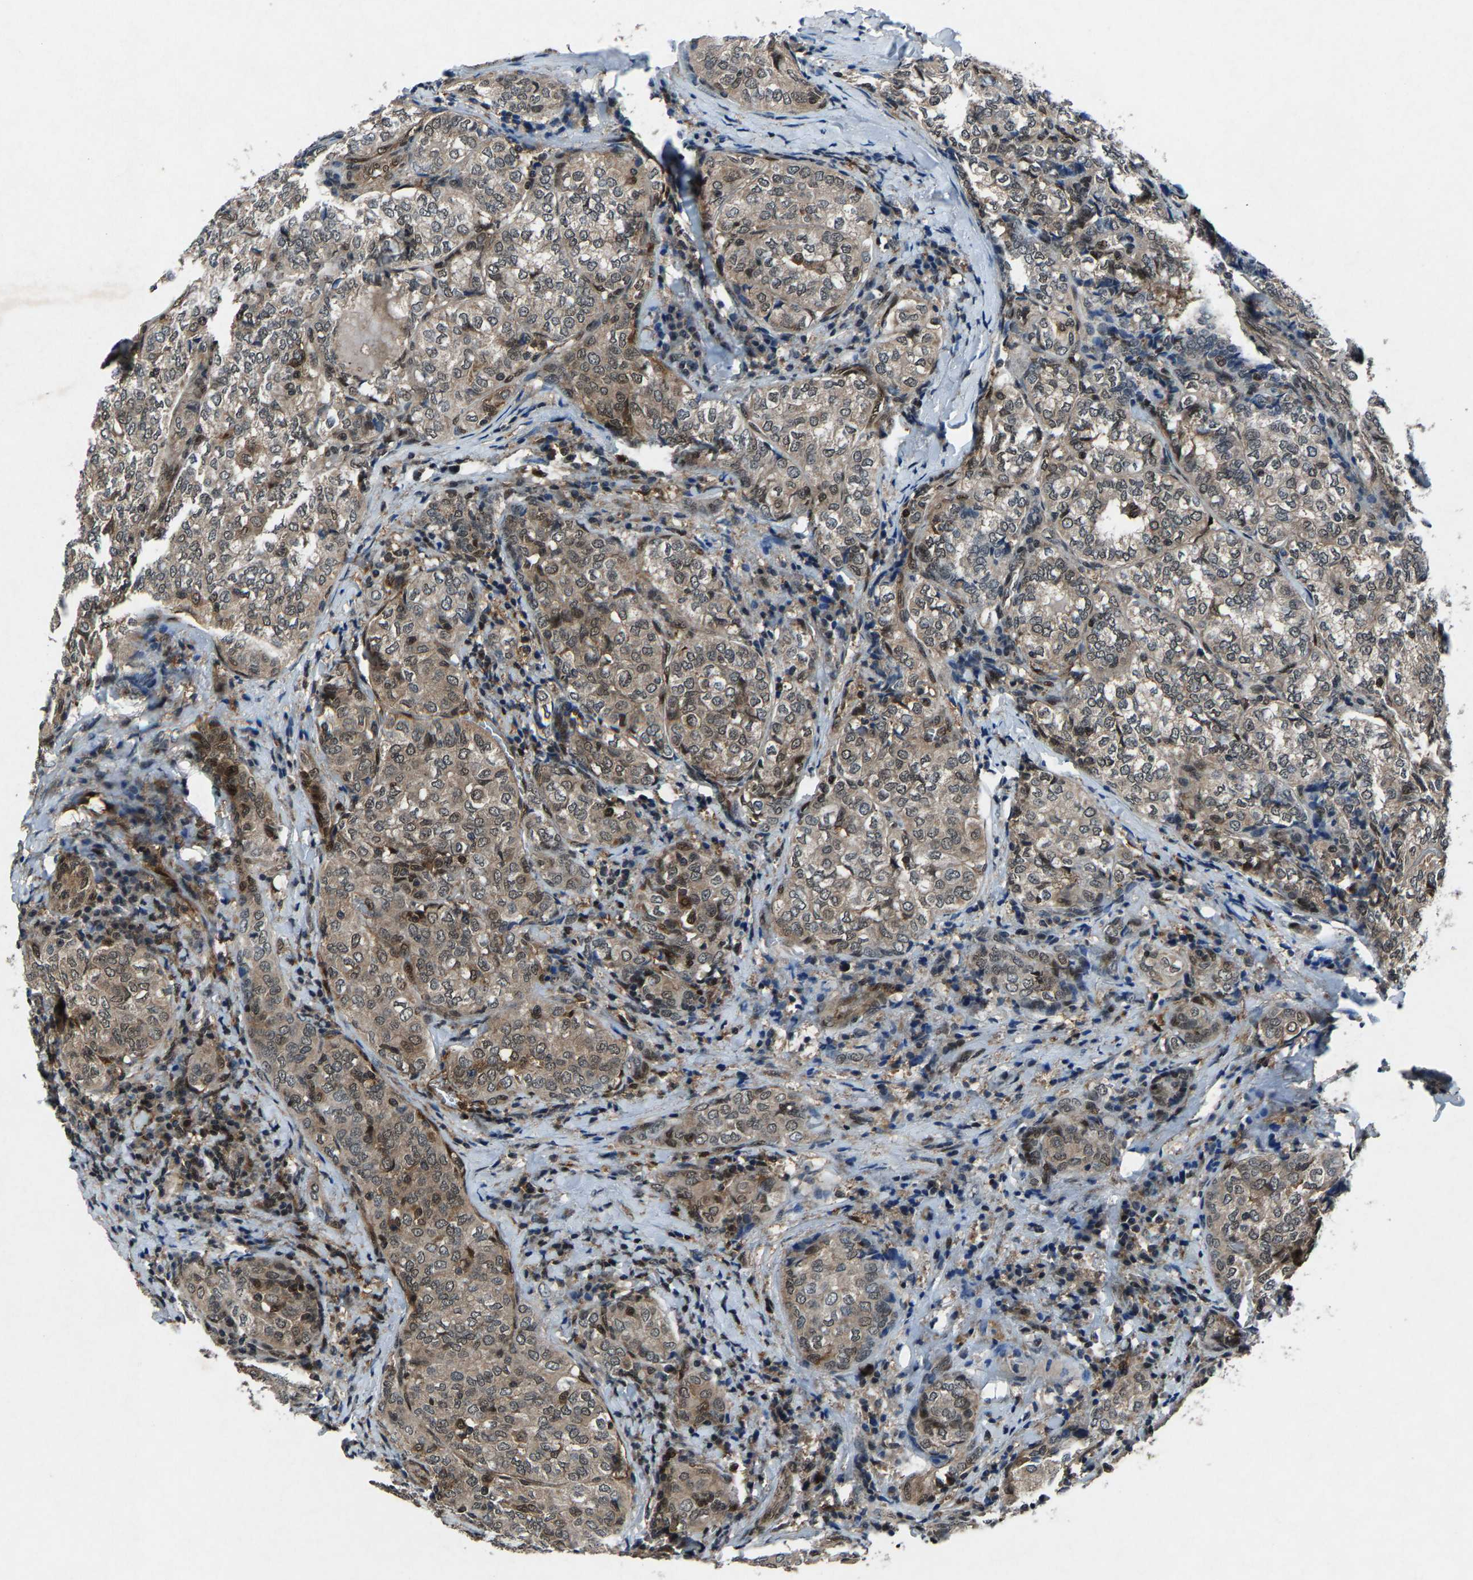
{"staining": {"intensity": "moderate", "quantity": ">75%", "location": "cytoplasmic/membranous,nuclear"}, "tissue": "thyroid cancer", "cell_type": "Tumor cells", "image_type": "cancer", "snomed": [{"axis": "morphology", "description": "Normal tissue, NOS"}, {"axis": "morphology", "description": "Papillary adenocarcinoma, NOS"}, {"axis": "topography", "description": "Thyroid gland"}], "caption": "Papillary adenocarcinoma (thyroid) was stained to show a protein in brown. There is medium levels of moderate cytoplasmic/membranous and nuclear staining in approximately >75% of tumor cells.", "gene": "ATXN3", "patient": {"sex": "female", "age": 30}}